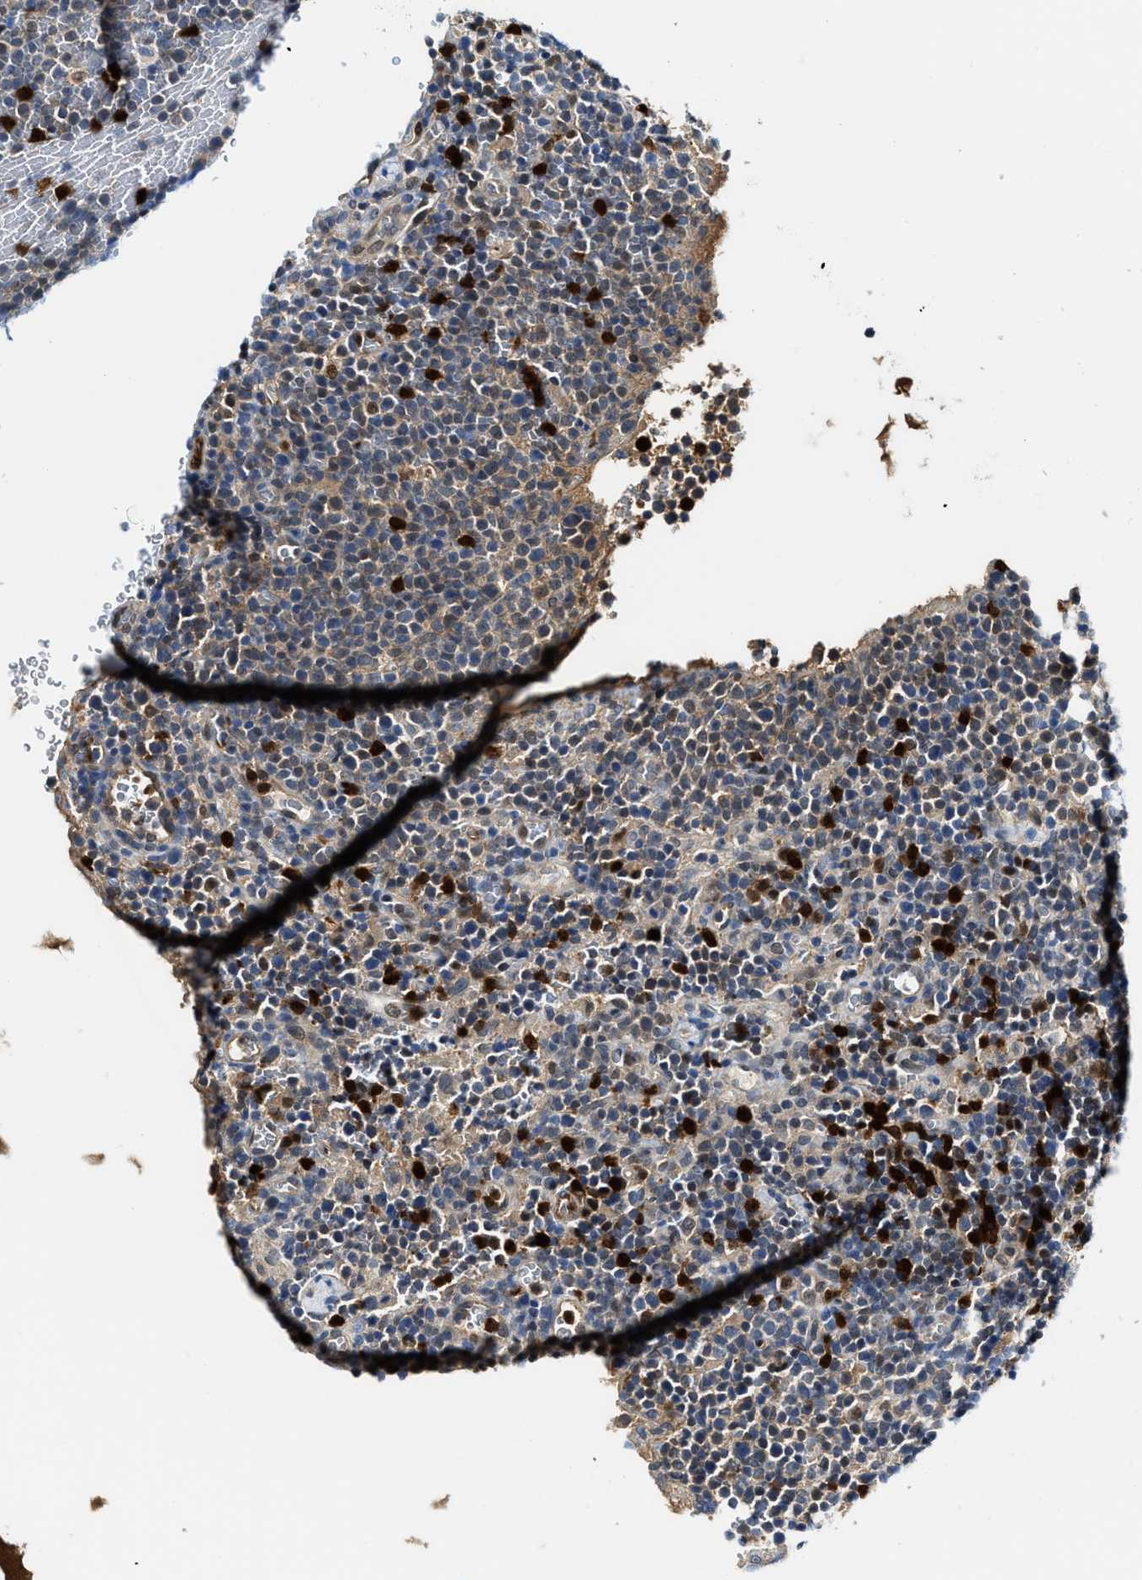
{"staining": {"intensity": "moderate", "quantity": "<25%", "location": "cytoplasmic/membranous,nuclear"}, "tissue": "lymphoma", "cell_type": "Tumor cells", "image_type": "cancer", "snomed": [{"axis": "morphology", "description": "Malignant lymphoma, non-Hodgkin's type, High grade"}, {"axis": "topography", "description": "Lymph node"}], "caption": "Immunohistochemistry (IHC) of malignant lymphoma, non-Hodgkin's type (high-grade) shows low levels of moderate cytoplasmic/membranous and nuclear staining in about <25% of tumor cells. (DAB IHC with brightfield microscopy, high magnification).", "gene": "LTA4H", "patient": {"sex": "male", "age": 61}}